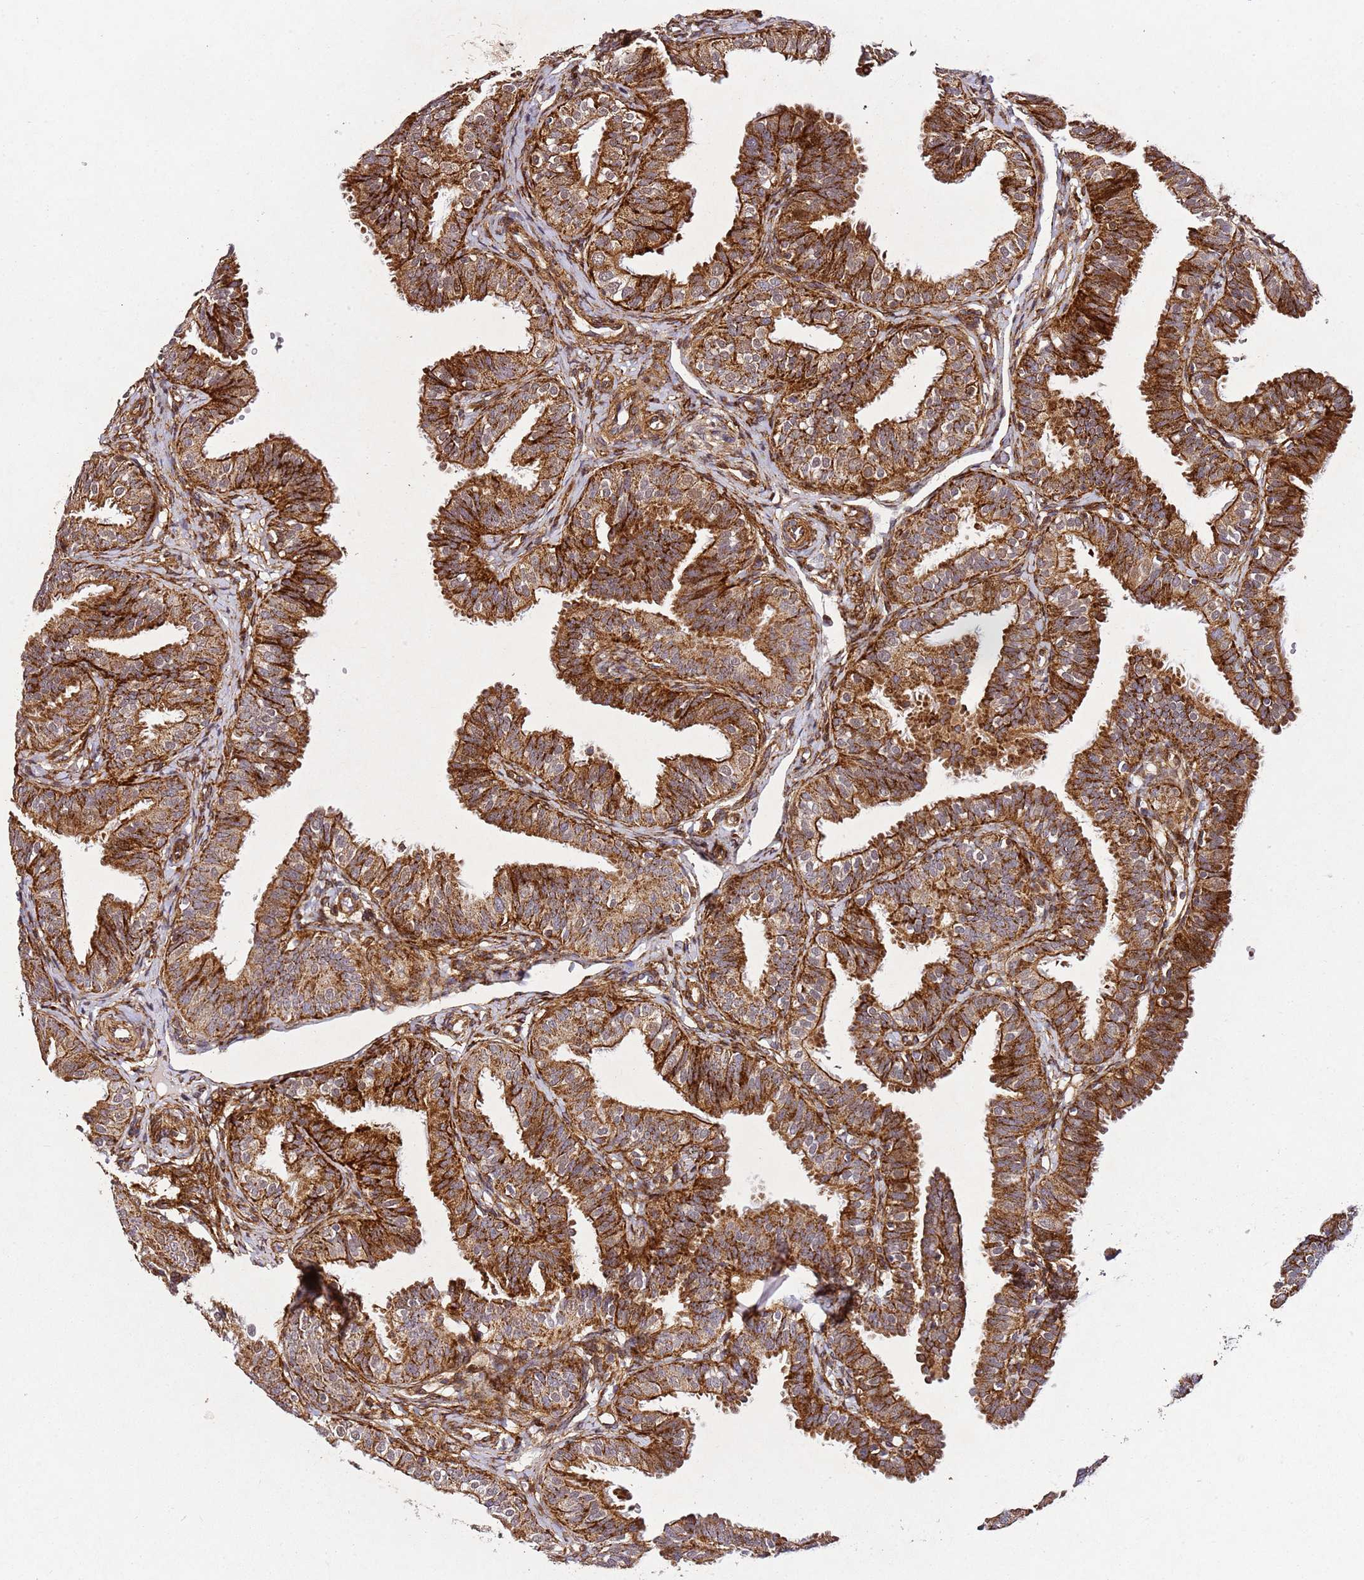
{"staining": {"intensity": "strong", "quantity": ">75%", "location": "cytoplasmic/membranous"}, "tissue": "fallopian tube", "cell_type": "Glandular cells", "image_type": "normal", "snomed": [{"axis": "morphology", "description": "Normal tissue, NOS"}, {"axis": "topography", "description": "Fallopian tube"}], "caption": "The image demonstrates staining of unremarkable fallopian tube, revealing strong cytoplasmic/membranous protein positivity (brown color) within glandular cells. The staining was performed using DAB to visualize the protein expression in brown, while the nuclei were stained in blue with hematoxylin (Magnification: 20x).", "gene": "ZNF296", "patient": {"sex": "female", "age": 35}}